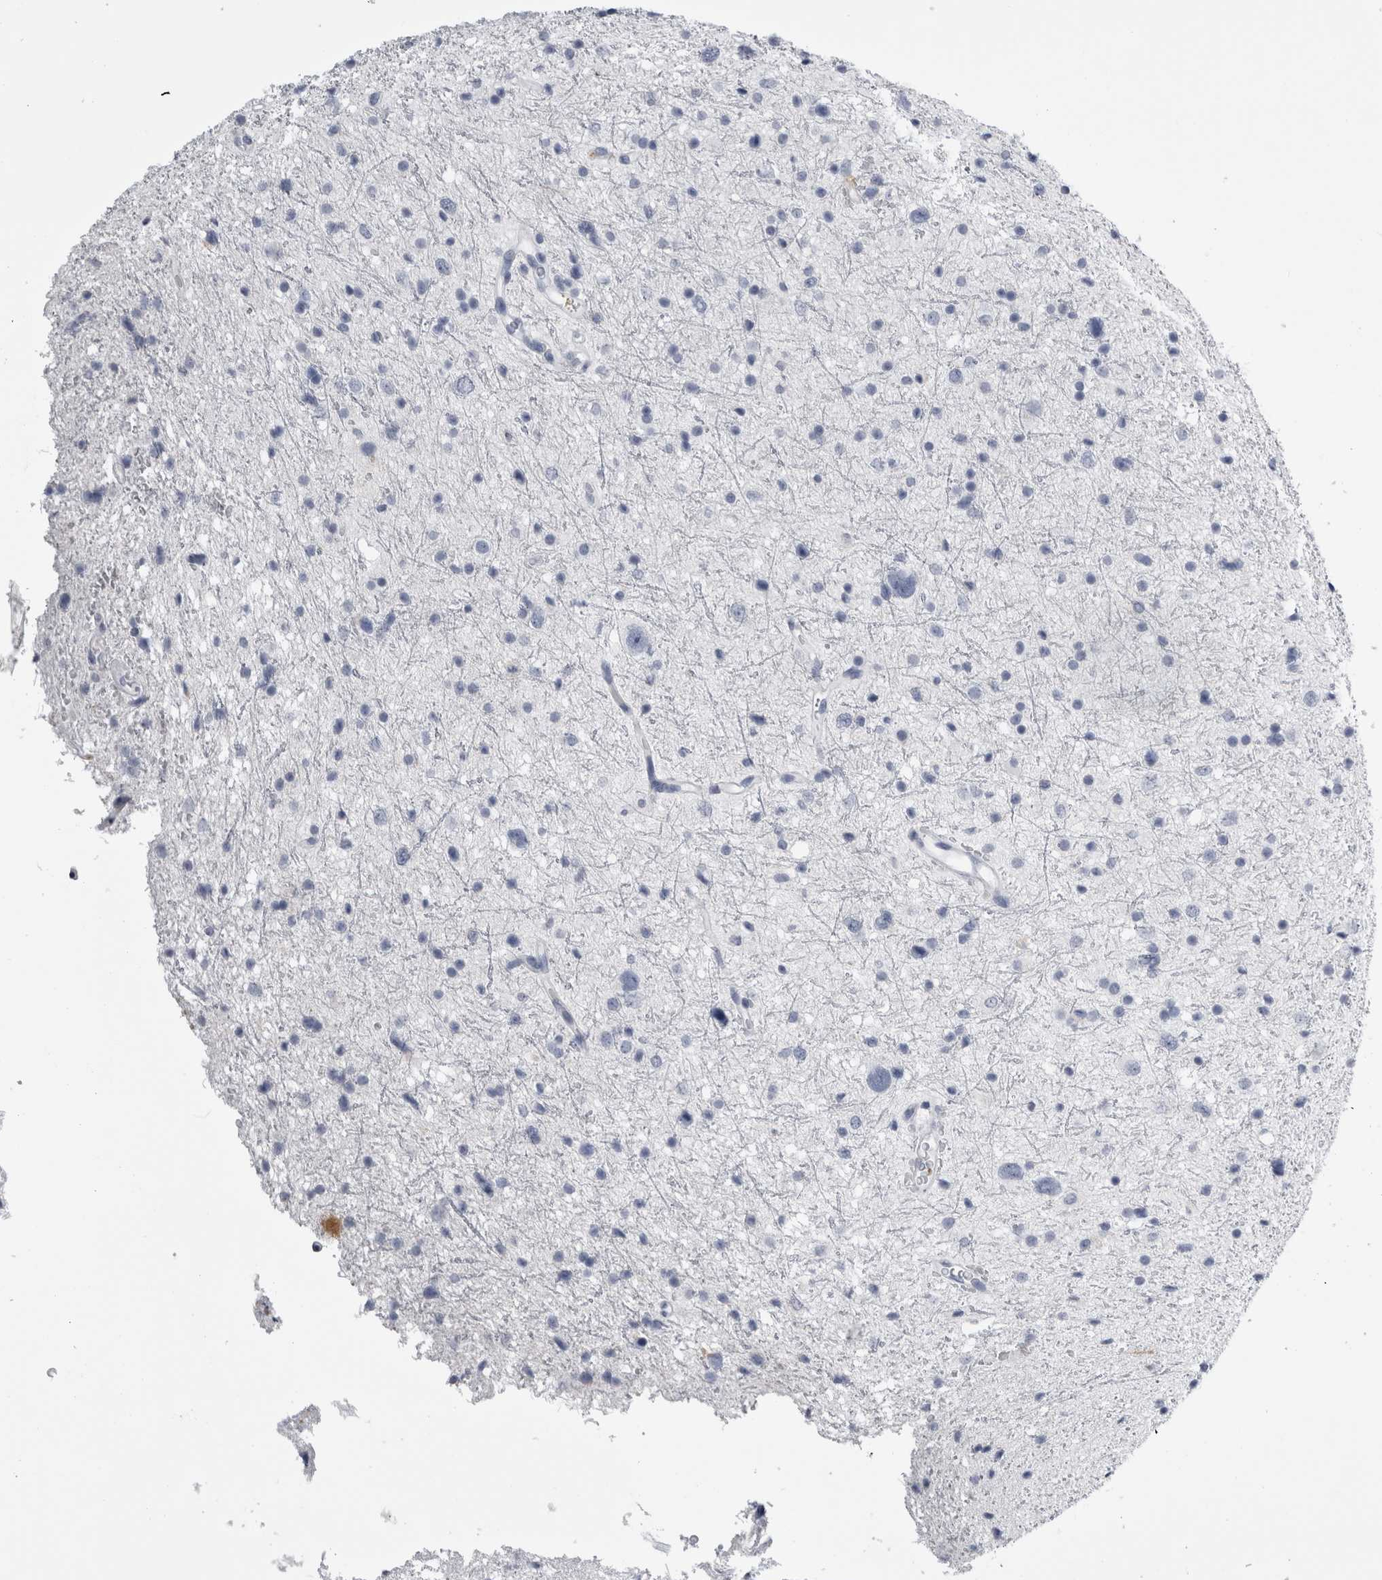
{"staining": {"intensity": "negative", "quantity": "none", "location": "none"}, "tissue": "glioma", "cell_type": "Tumor cells", "image_type": "cancer", "snomed": [{"axis": "morphology", "description": "Glioma, malignant, Low grade"}, {"axis": "topography", "description": "Brain"}], "caption": "A photomicrograph of human glioma is negative for staining in tumor cells. (IHC, brightfield microscopy, high magnification).", "gene": "ALDH8A1", "patient": {"sex": "female", "age": 37}}